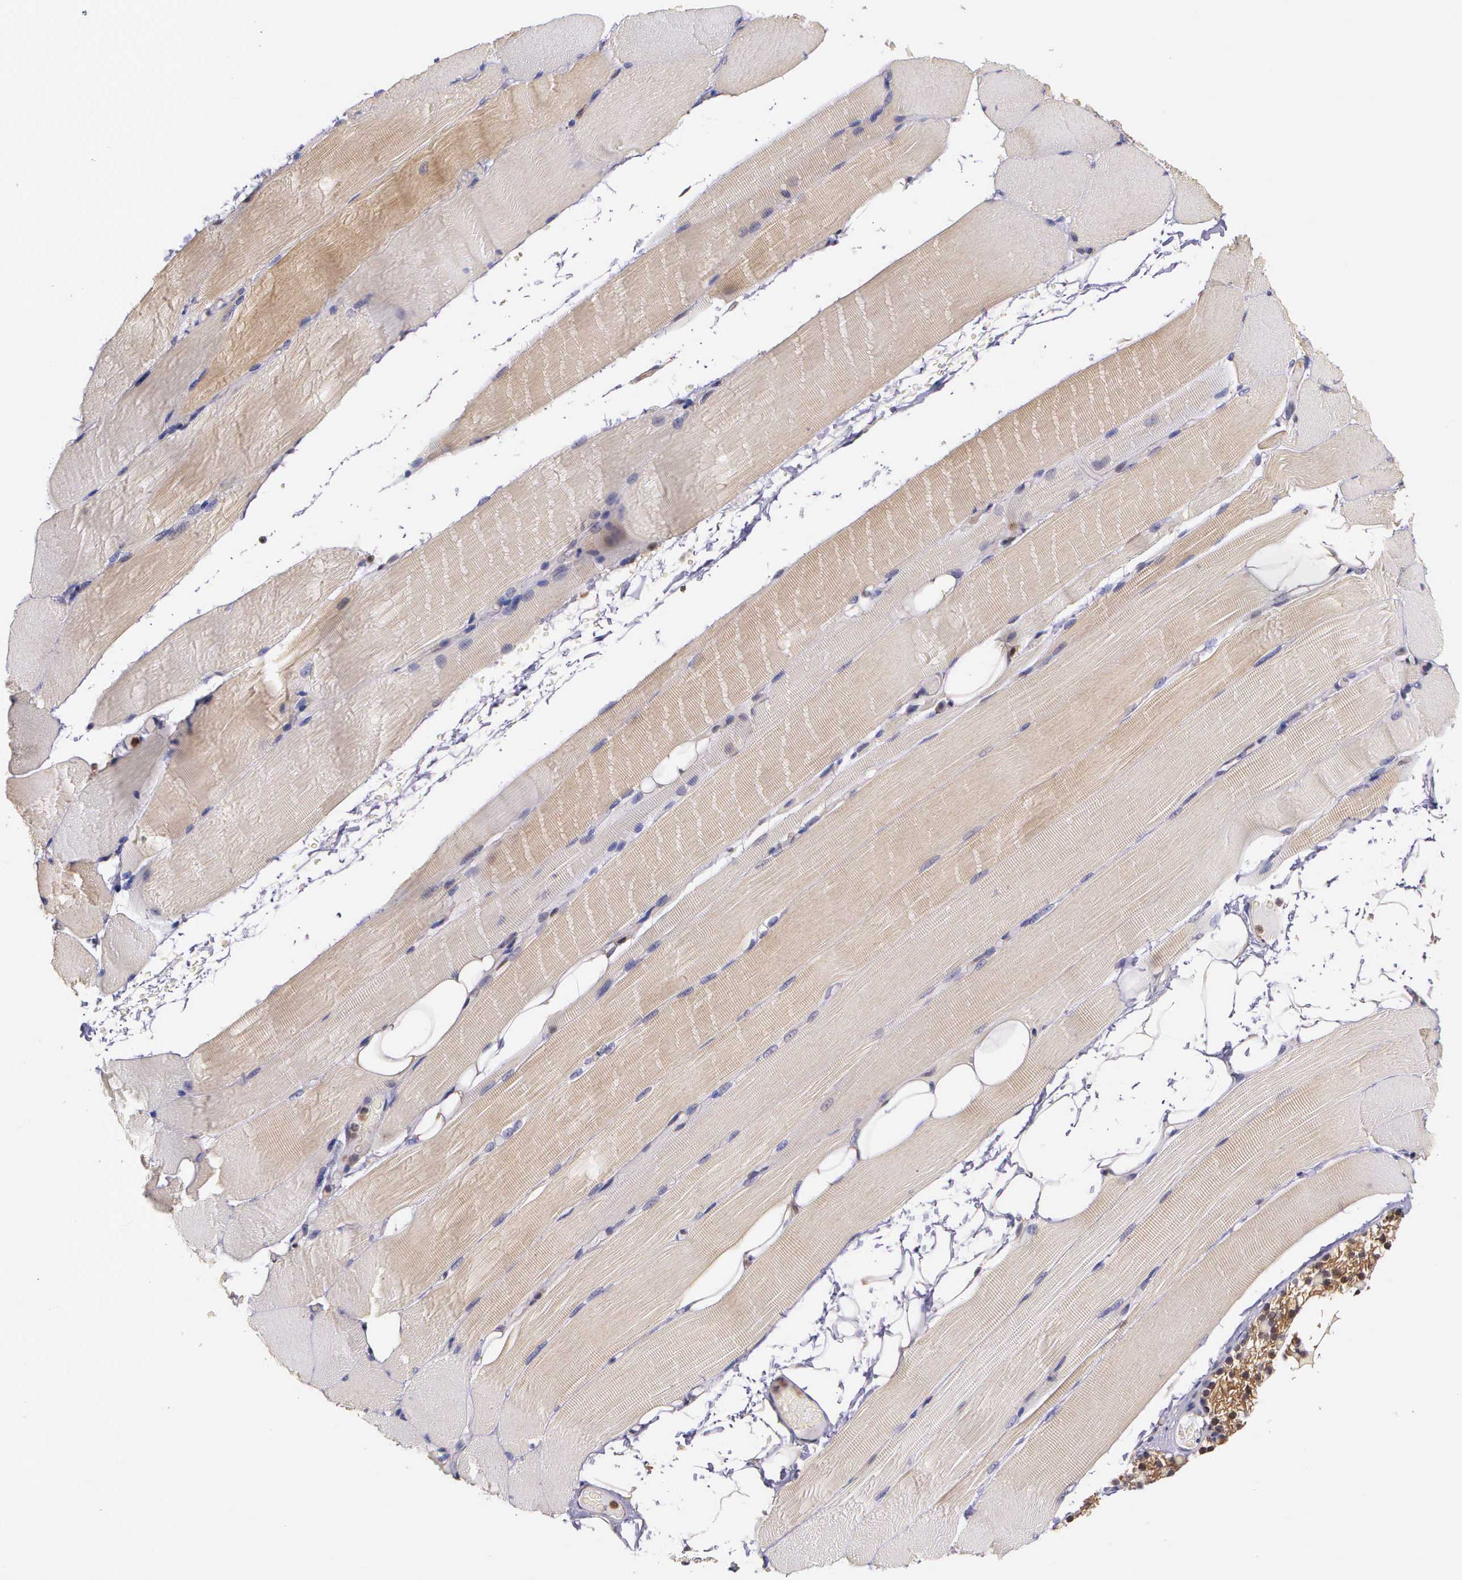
{"staining": {"intensity": "moderate", "quantity": "25%-75%", "location": "cytoplasmic/membranous"}, "tissue": "skeletal muscle", "cell_type": "Myocytes", "image_type": "normal", "snomed": [{"axis": "morphology", "description": "Normal tissue, NOS"}, {"axis": "topography", "description": "Skeletal muscle"}, {"axis": "topography", "description": "Parathyroid gland"}], "caption": "Moderate cytoplasmic/membranous expression for a protein is present in approximately 25%-75% of myocytes of benign skeletal muscle using IHC.", "gene": "IGBP1P2", "patient": {"sex": "female", "age": 37}}